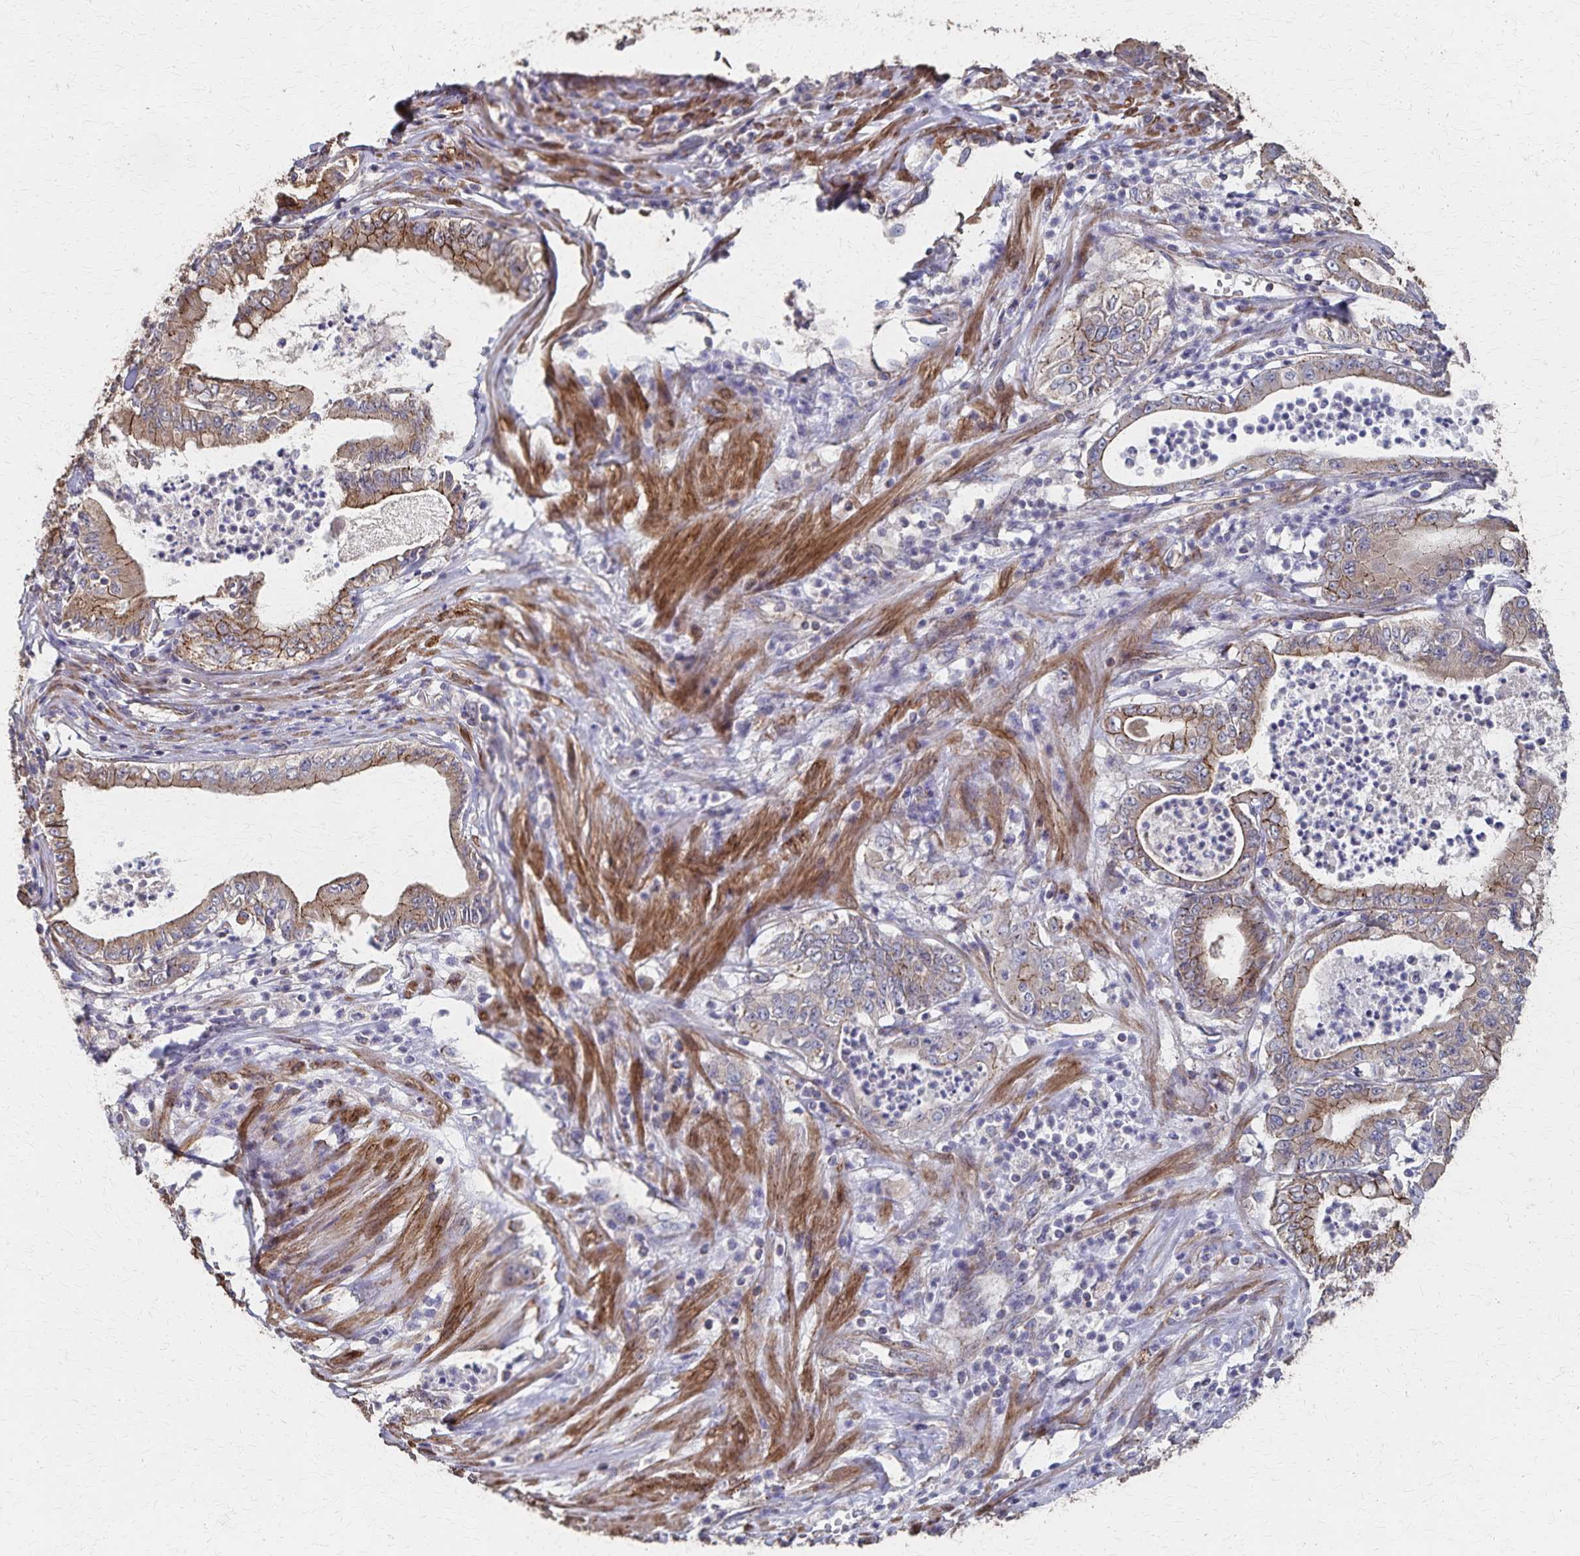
{"staining": {"intensity": "moderate", "quantity": ">75%", "location": "cytoplasmic/membranous"}, "tissue": "pancreatic cancer", "cell_type": "Tumor cells", "image_type": "cancer", "snomed": [{"axis": "morphology", "description": "Adenocarcinoma, NOS"}, {"axis": "topography", "description": "Pancreas"}], "caption": "High-magnification brightfield microscopy of pancreatic adenocarcinoma stained with DAB (3,3'-diaminobenzidine) (brown) and counterstained with hematoxylin (blue). tumor cells exhibit moderate cytoplasmic/membranous expression is seen in approximately>75% of cells.", "gene": "PGAP2", "patient": {"sex": "male", "age": 71}}